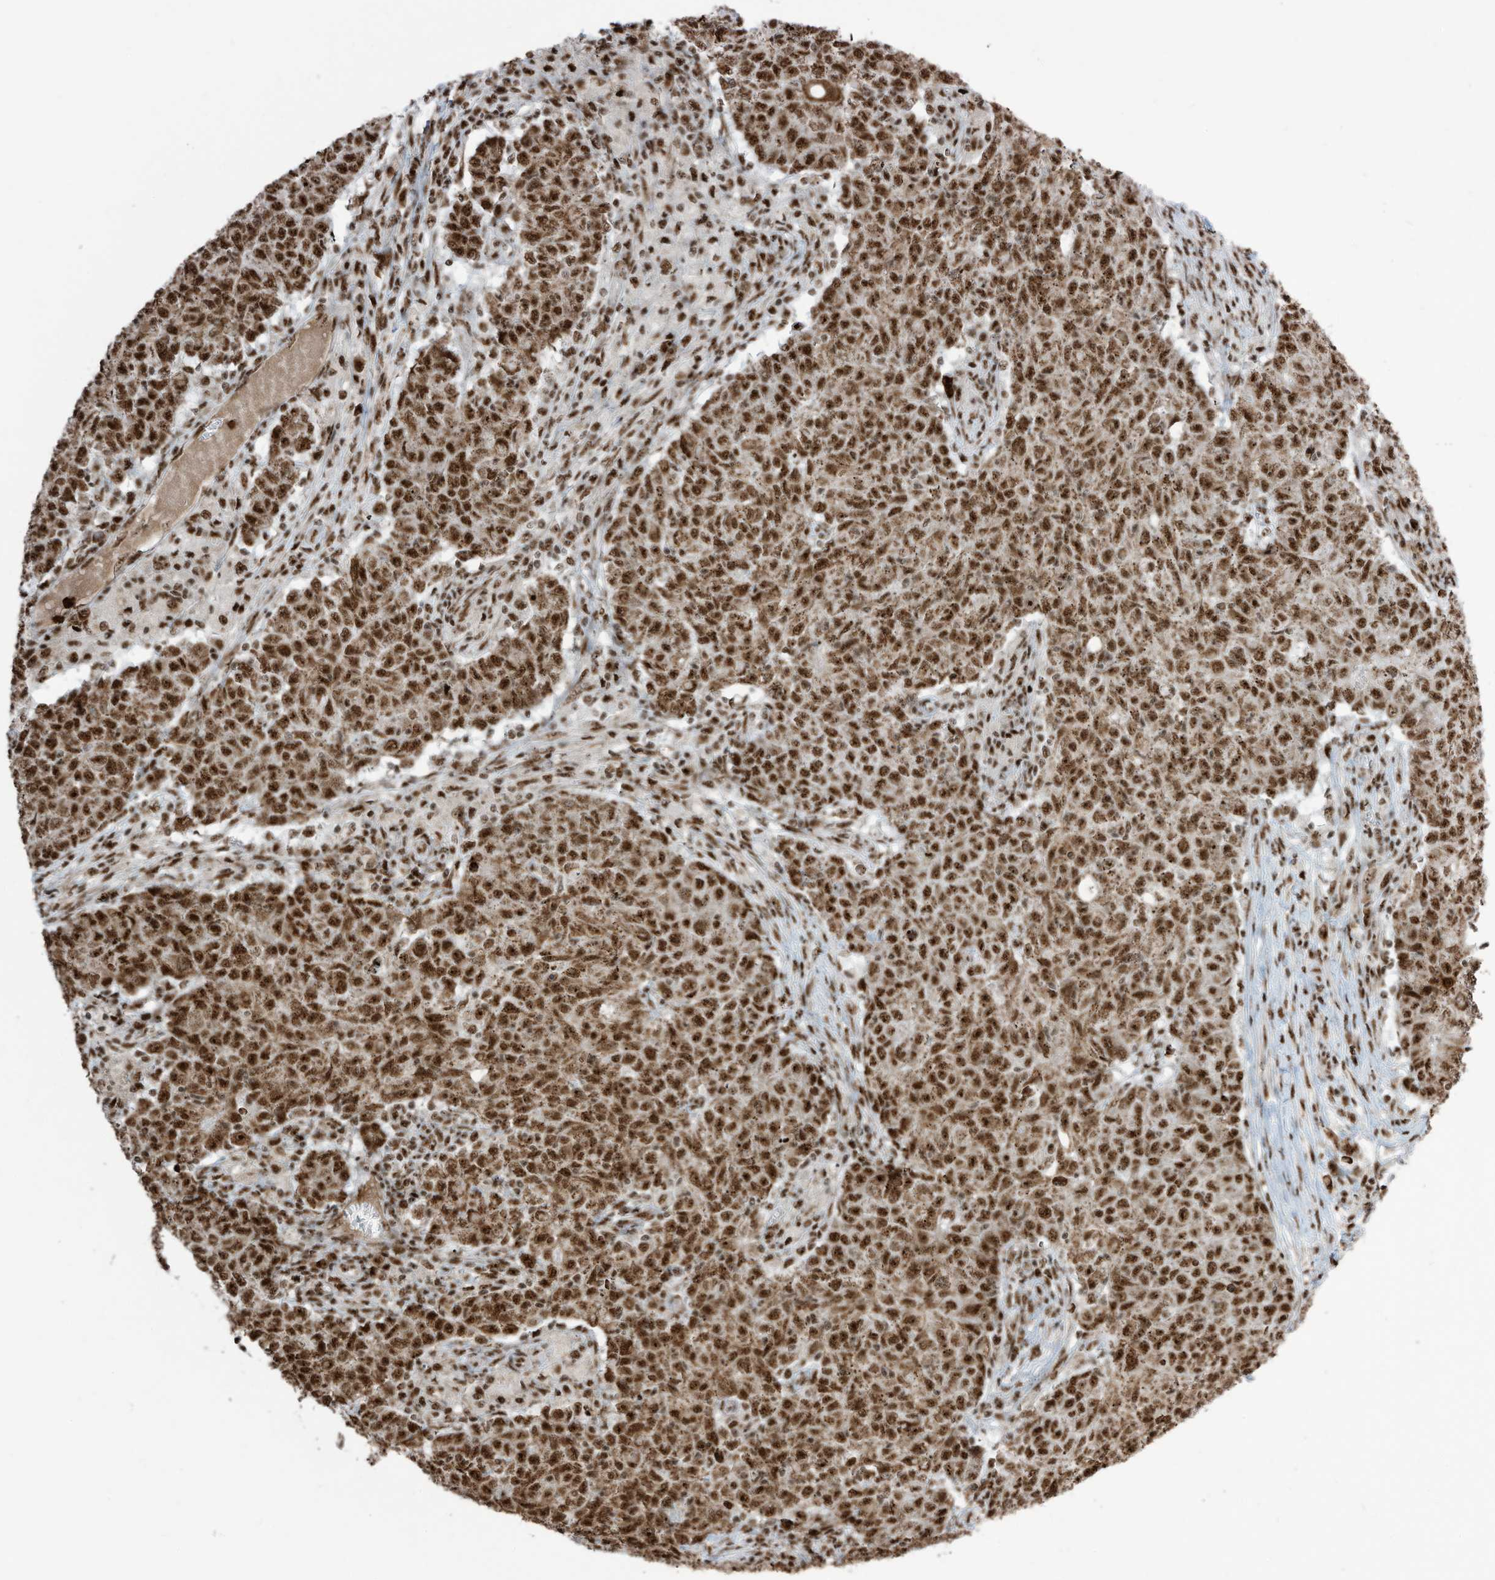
{"staining": {"intensity": "strong", "quantity": ">75%", "location": "nuclear"}, "tissue": "ovarian cancer", "cell_type": "Tumor cells", "image_type": "cancer", "snomed": [{"axis": "morphology", "description": "Carcinoma, endometroid"}, {"axis": "topography", "description": "Ovary"}], "caption": "Endometroid carcinoma (ovarian) tissue exhibits strong nuclear positivity in approximately >75% of tumor cells, visualized by immunohistochemistry.", "gene": "LBH", "patient": {"sex": "female", "age": 42}}